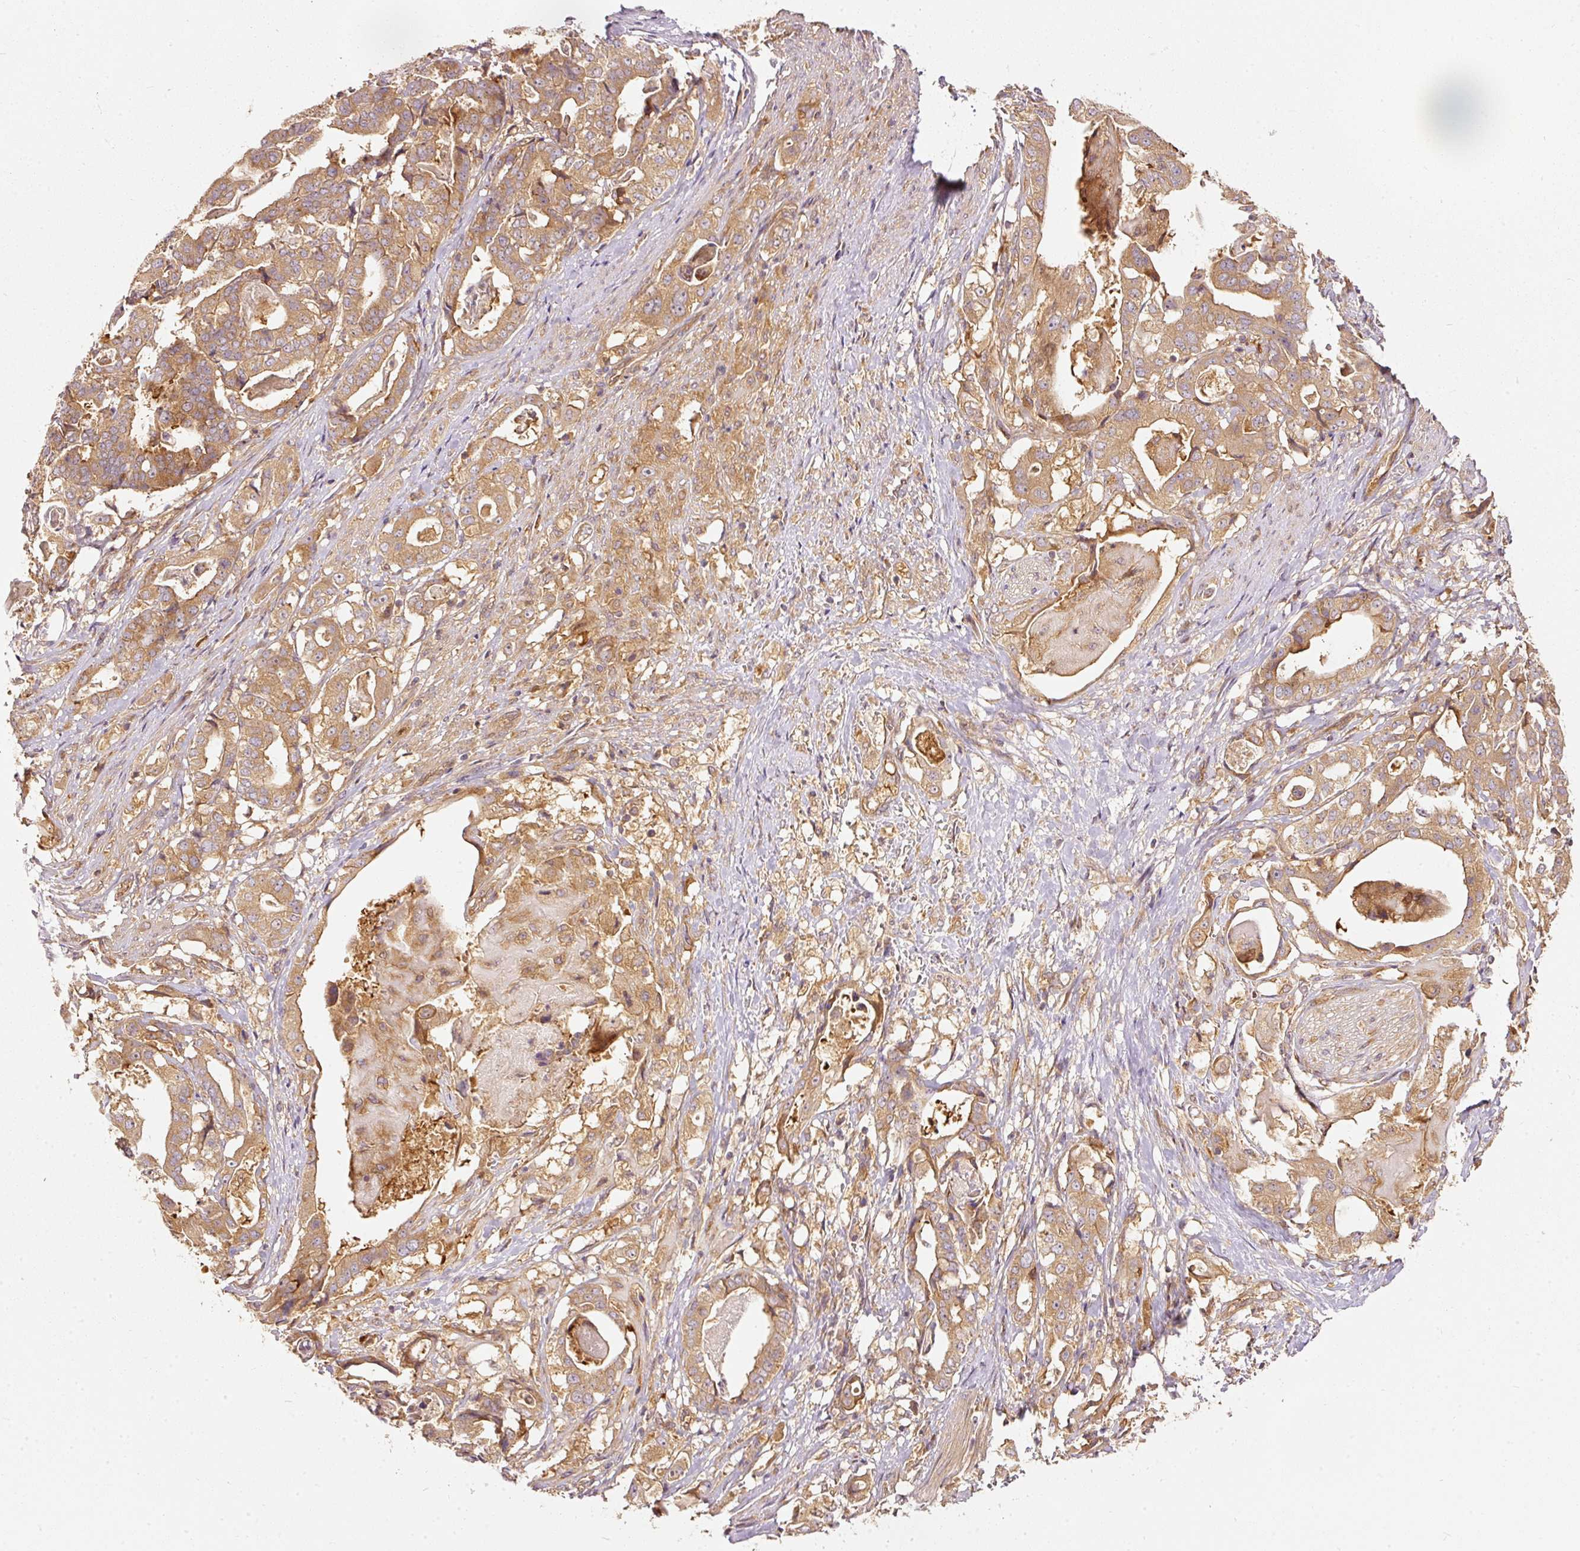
{"staining": {"intensity": "weak", "quantity": ">75%", "location": "cytoplasmic/membranous"}, "tissue": "stomach cancer", "cell_type": "Tumor cells", "image_type": "cancer", "snomed": [{"axis": "morphology", "description": "Adenocarcinoma, NOS"}, {"axis": "topography", "description": "Stomach"}], "caption": "Protein staining of stomach cancer tissue shows weak cytoplasmic/membranous expression in about >75% of tumor cells.", "gene": "EIF3B", "patient": {"sex": "male", "age": 48}}